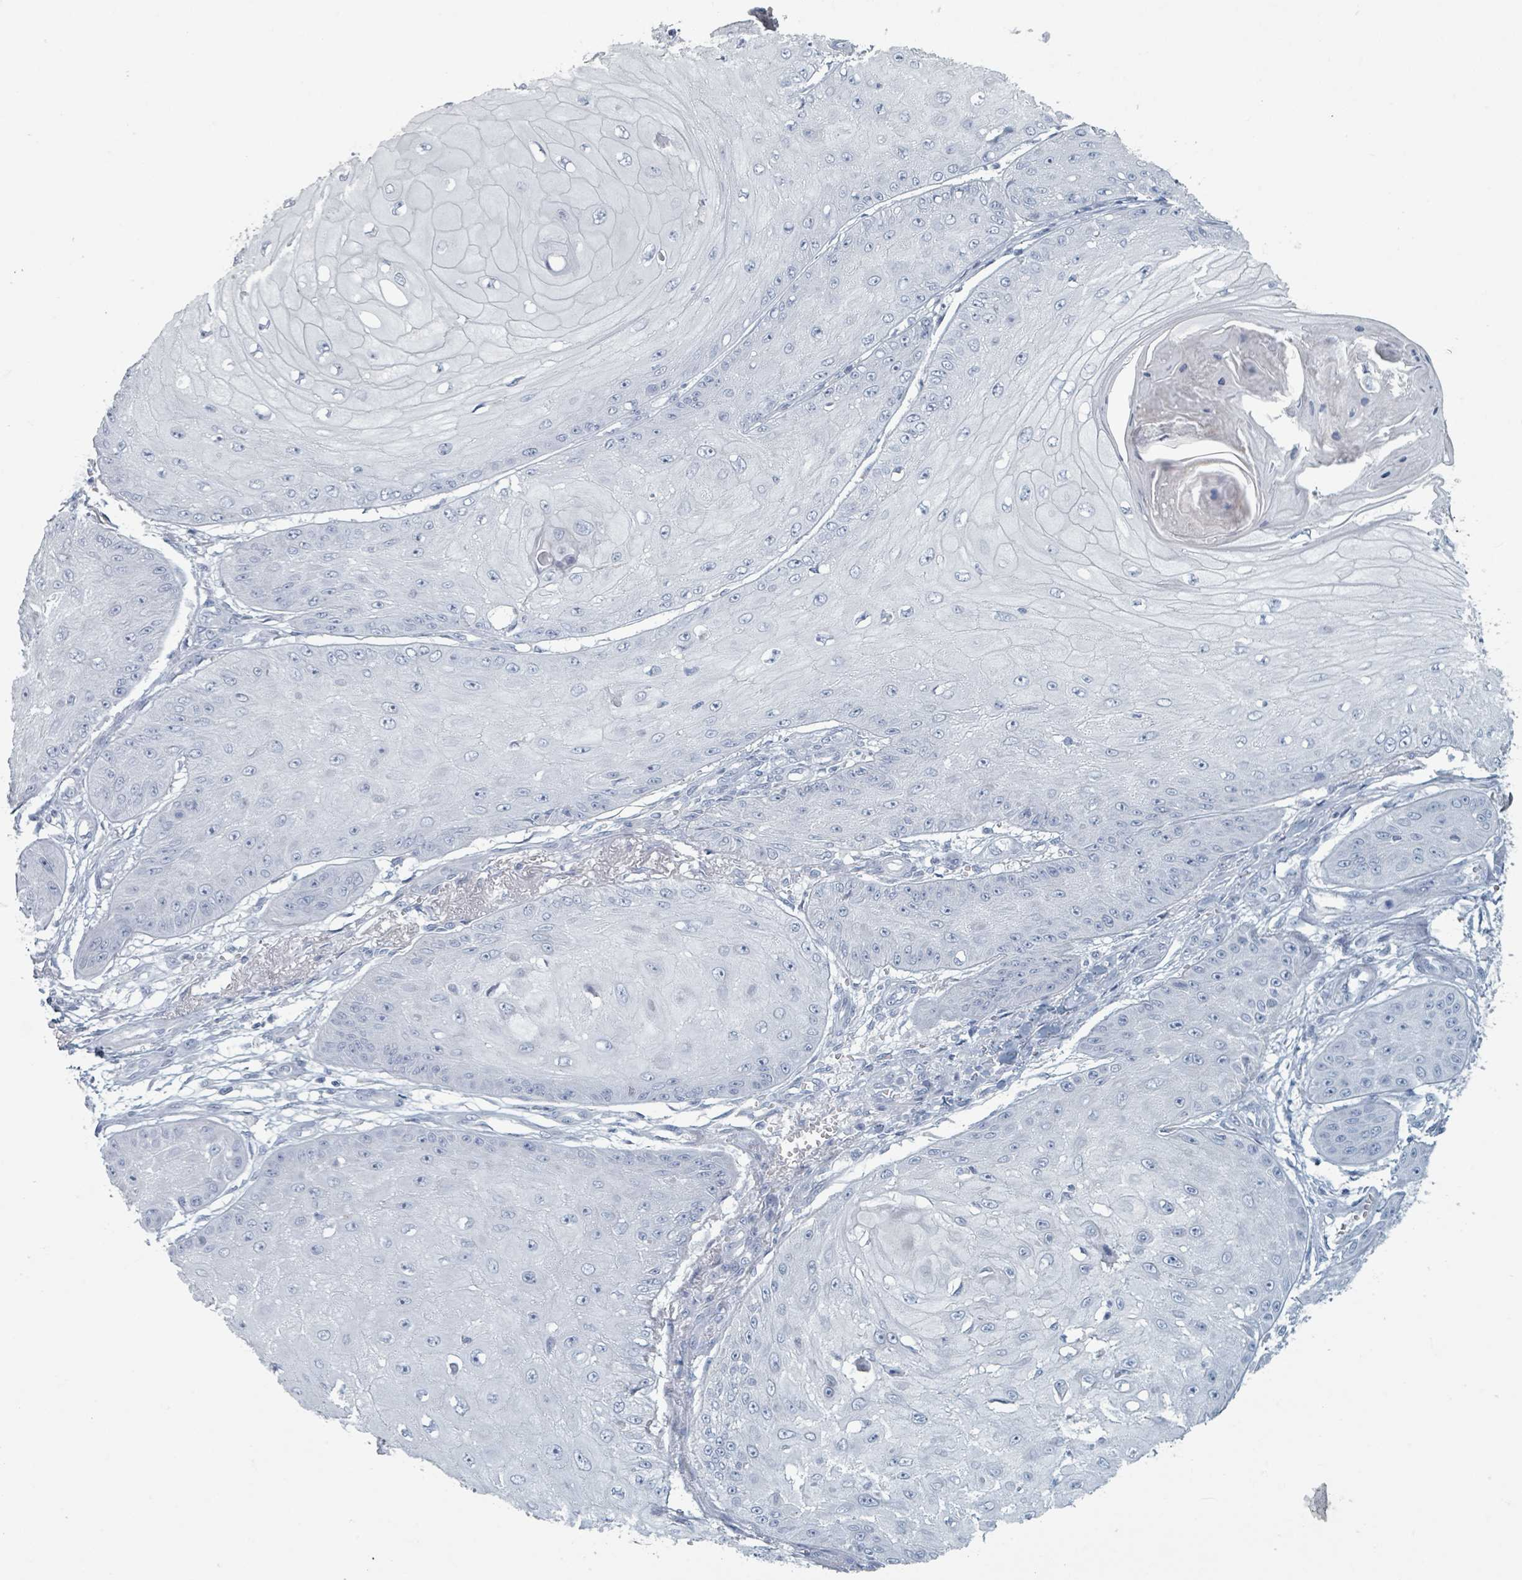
{"staining": {"intensity": "negative", "quantity": "none", "location": "none"}, "tissue": "skin cancer", "cell_type": "Tumor cells", "image_type": "cancer", "snomed": [{"axis": "morphology", "description": "Squamous cell carcinoma, NOS"}, {"axis": "topography", "description": "Skin"}], "caption": "Skin cancer (squamous cell carcinoma) was stained to show a protein in brown. There is no significant positivity in tumor cells. (DAB immunohistochemistry, high magnification).", "gene": "HEATR5A", "patient": {"sex": "male", "age": 70}}